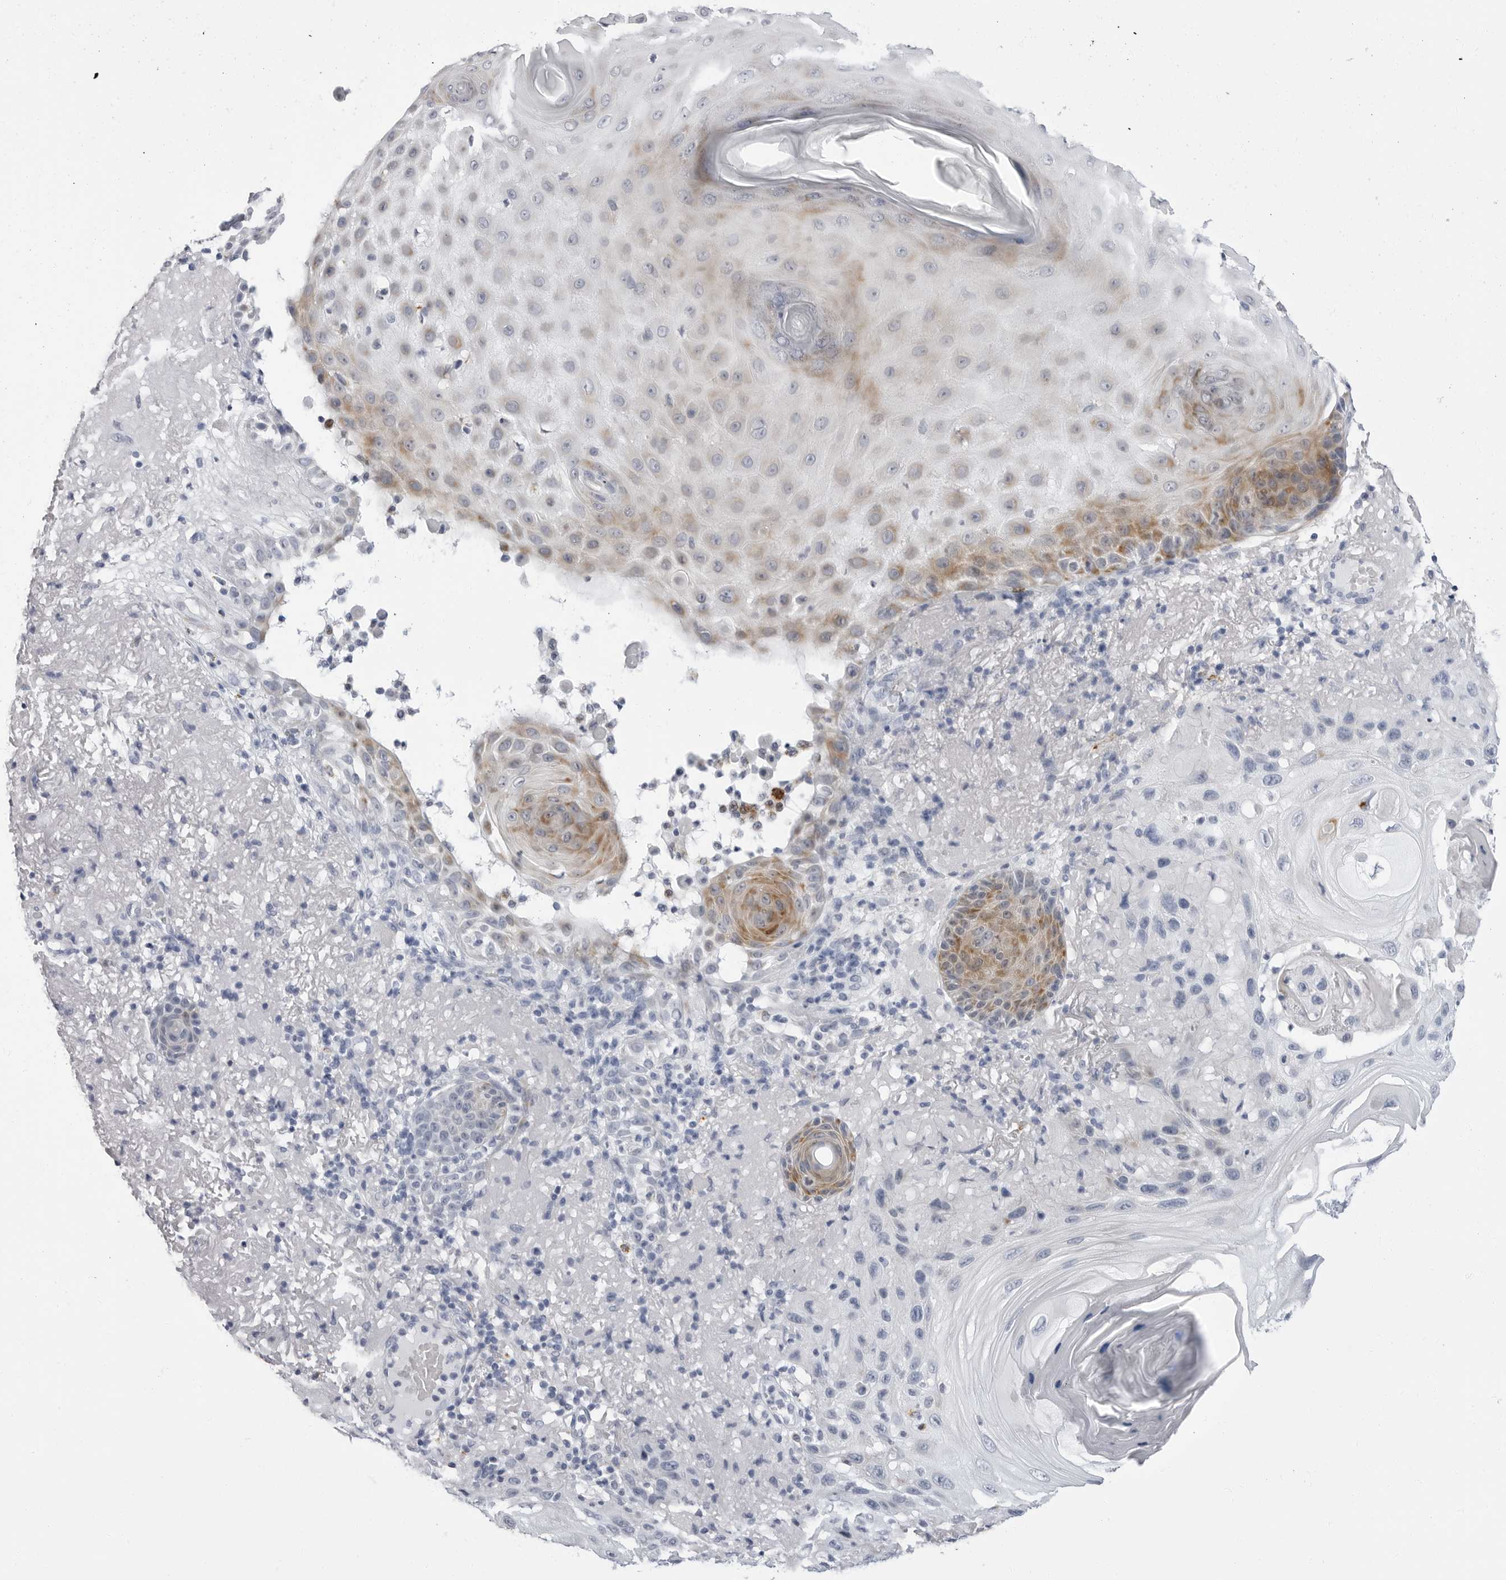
{"staining": {"intensity": "moderate", "quantity": "<25%", "location": "cytoplasmic/membranous"}, "tissue": "skin cancer", "cell_type": "Tumor cells", "image_type": "cancer", "snomed": [{"axis": "morphology", "description": "Normal tissue, NOS"}, {"axis": "morphology", "description": "Squamous cell carcinoma, NOS"}, {"axis": "topography", "description": "Skin"}], "caption": "Approximately <25% of tumor cells in skin cancer (squamous cell carcinoma) reveal moderate cytoplasmic/membranous protein expression as visualized by brown immunohistochemical staining.", "gene": "ERICH3", "patient": {"sex": "female", "age": 96}}